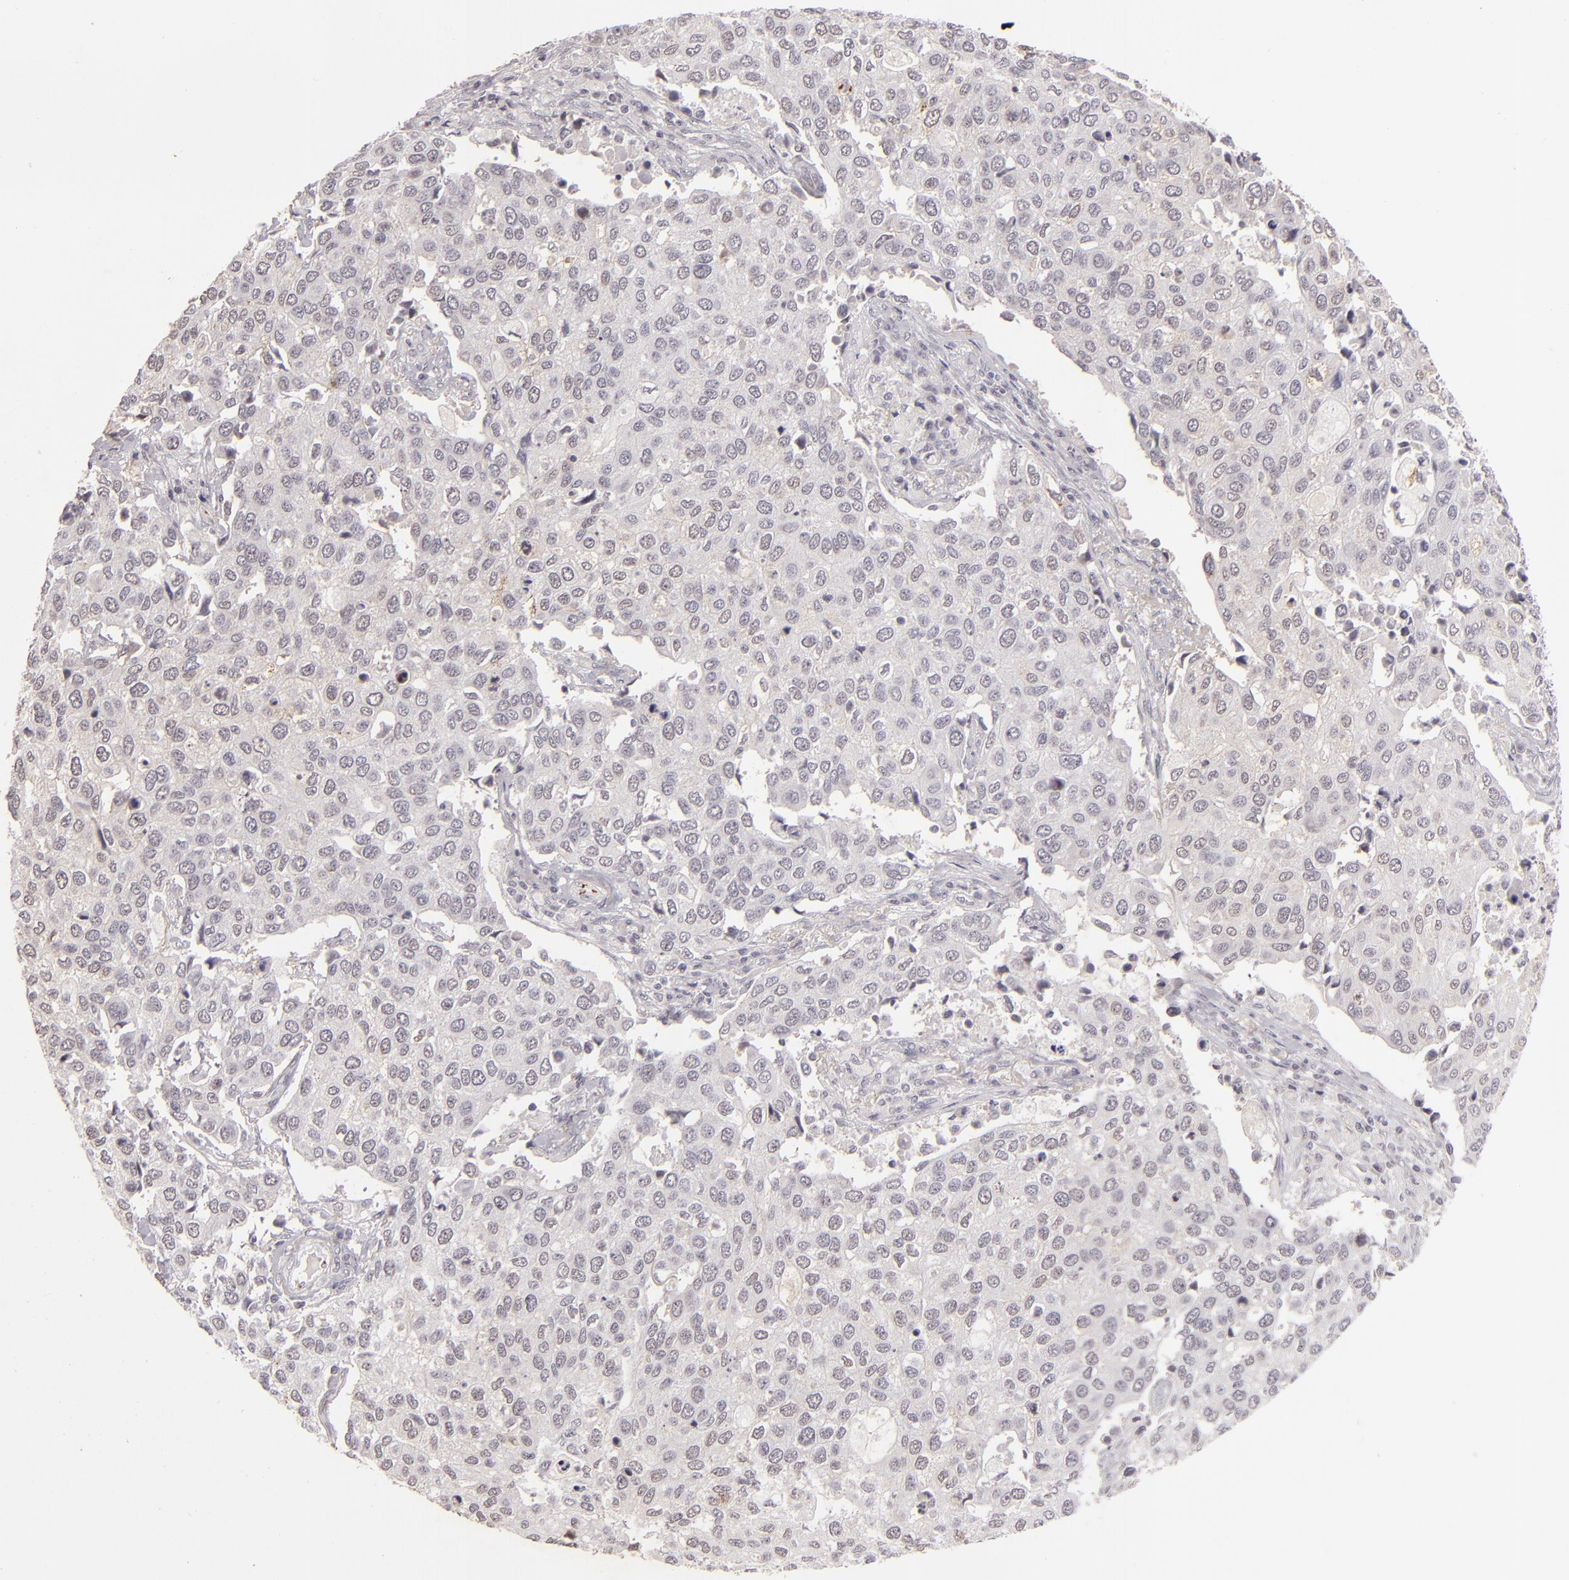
{"staining": {"intensity": "negative", "quantity": "none", "location": "none"}, "tissue": "cervical cancer", "cell_type": "Tumor cells", "image_type": "cancer", "snomed": [{"axis": "morphology", "description": "Squamous cell carcinoma, NOS"}, {"axis": "topography", "description": "Cervix"}], "caption": "Tumor cells show no significant protein staining in squamous cell carcinoma (cervical). Brightfield microscopy of immunohistochemistry (IHC) stained with DAB (brown) and hematoxylin (blue), captured at high magnification.", "gene": "CBX3", "patient": {"sex": "female", "age": 54}}